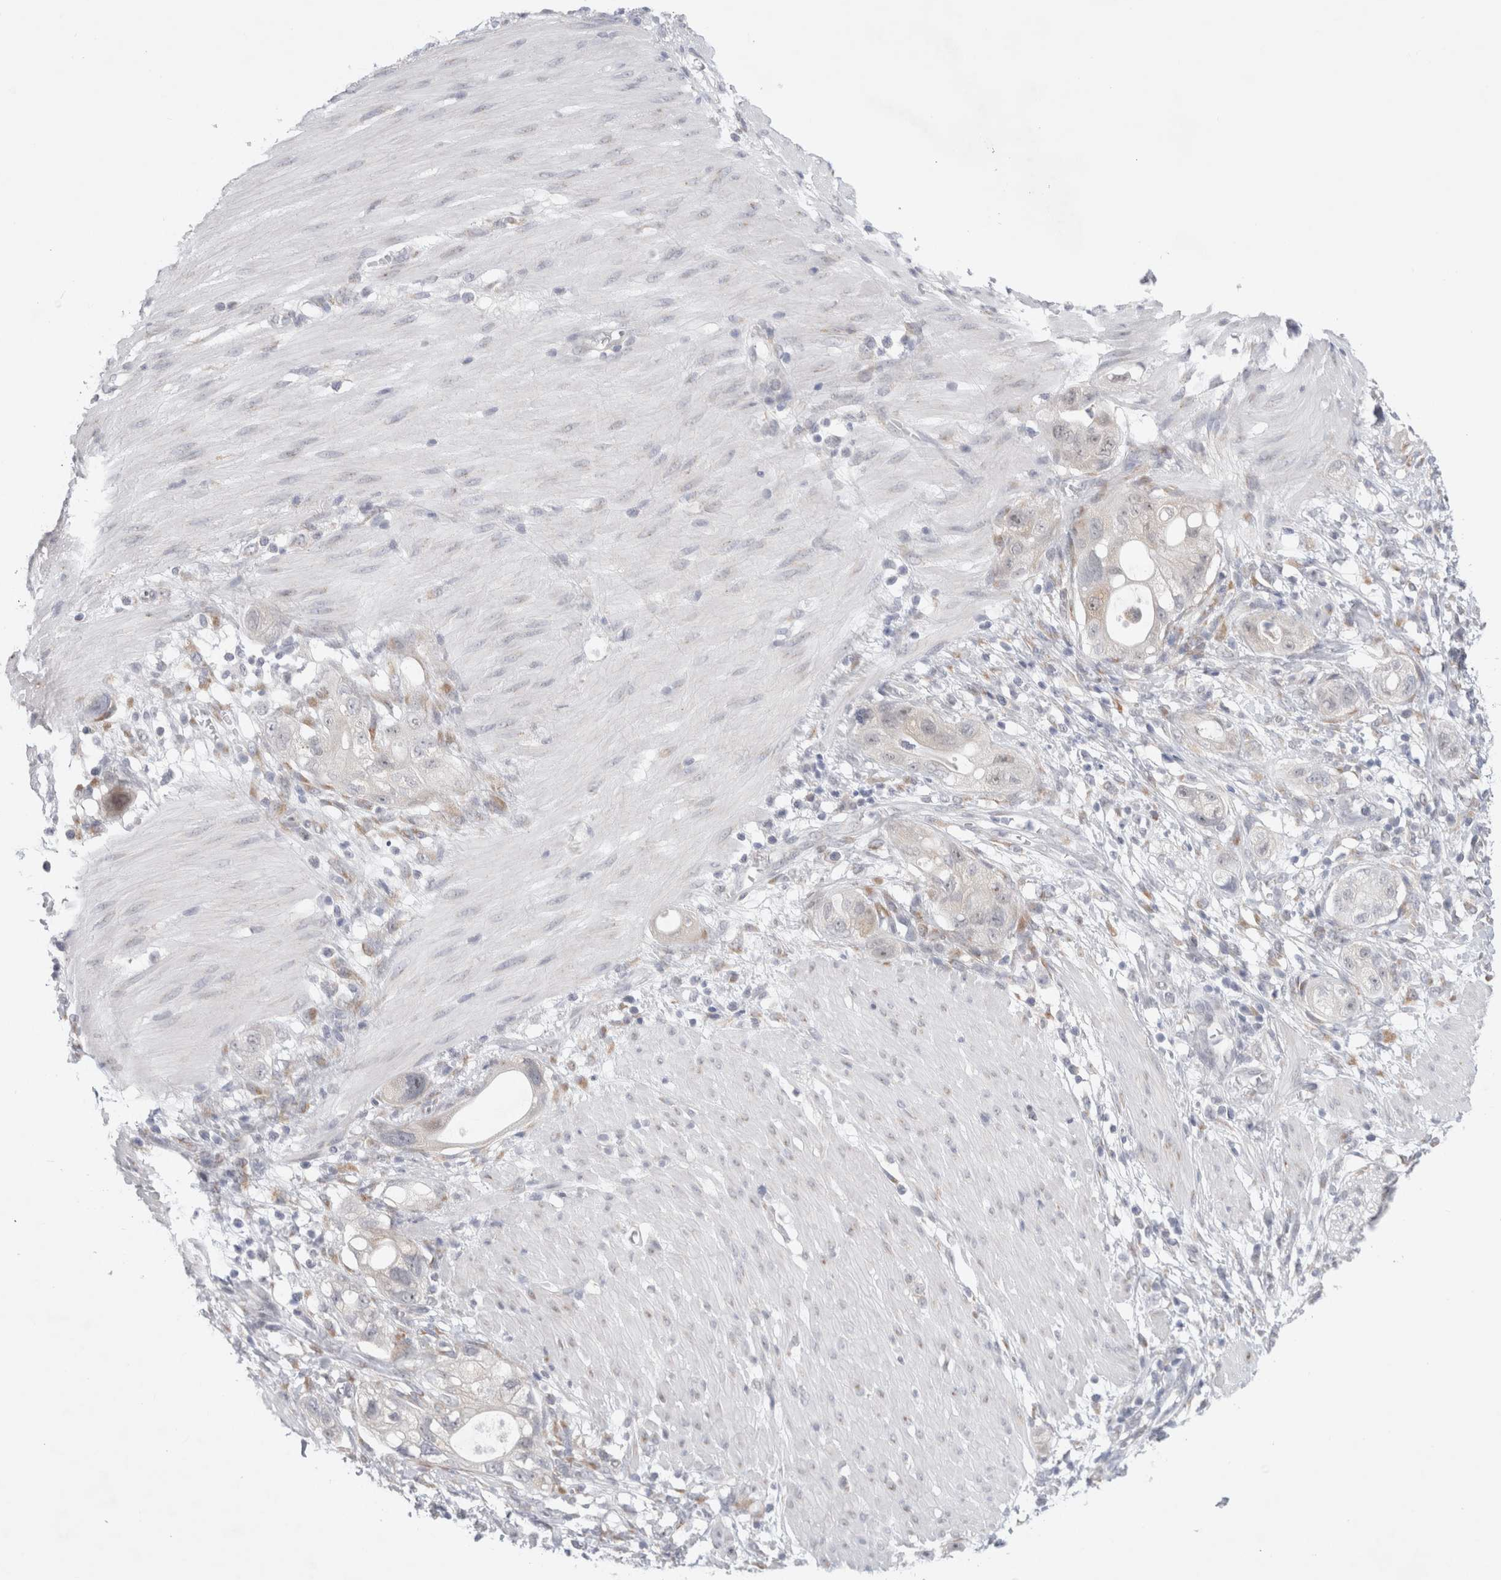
{"staining": {"intensity": "negative", "quantity": "none", "location": "none"}, "tissue": "stomach cancer", "cell_type": "Tumor cells", "image_type": "cancer", "snomed": [{"axis": "morphology", "description": "Adenocarcinoma, NOS"}, {"axis": "topography", "description": "Stomach"}, {"axis": "topography", "description": "Stomach, lower"}], "caption": "Protein analysis of stomach cancer shows no significant staining in tumor cells. Brightfield microscopy of immunohistochemistry (IHC) stained with DAB (brown) and hematoxylin (blue), captured at high magnification.", "gene": "TRMT1L", "patient": {"sex": "female", "age": 48}}